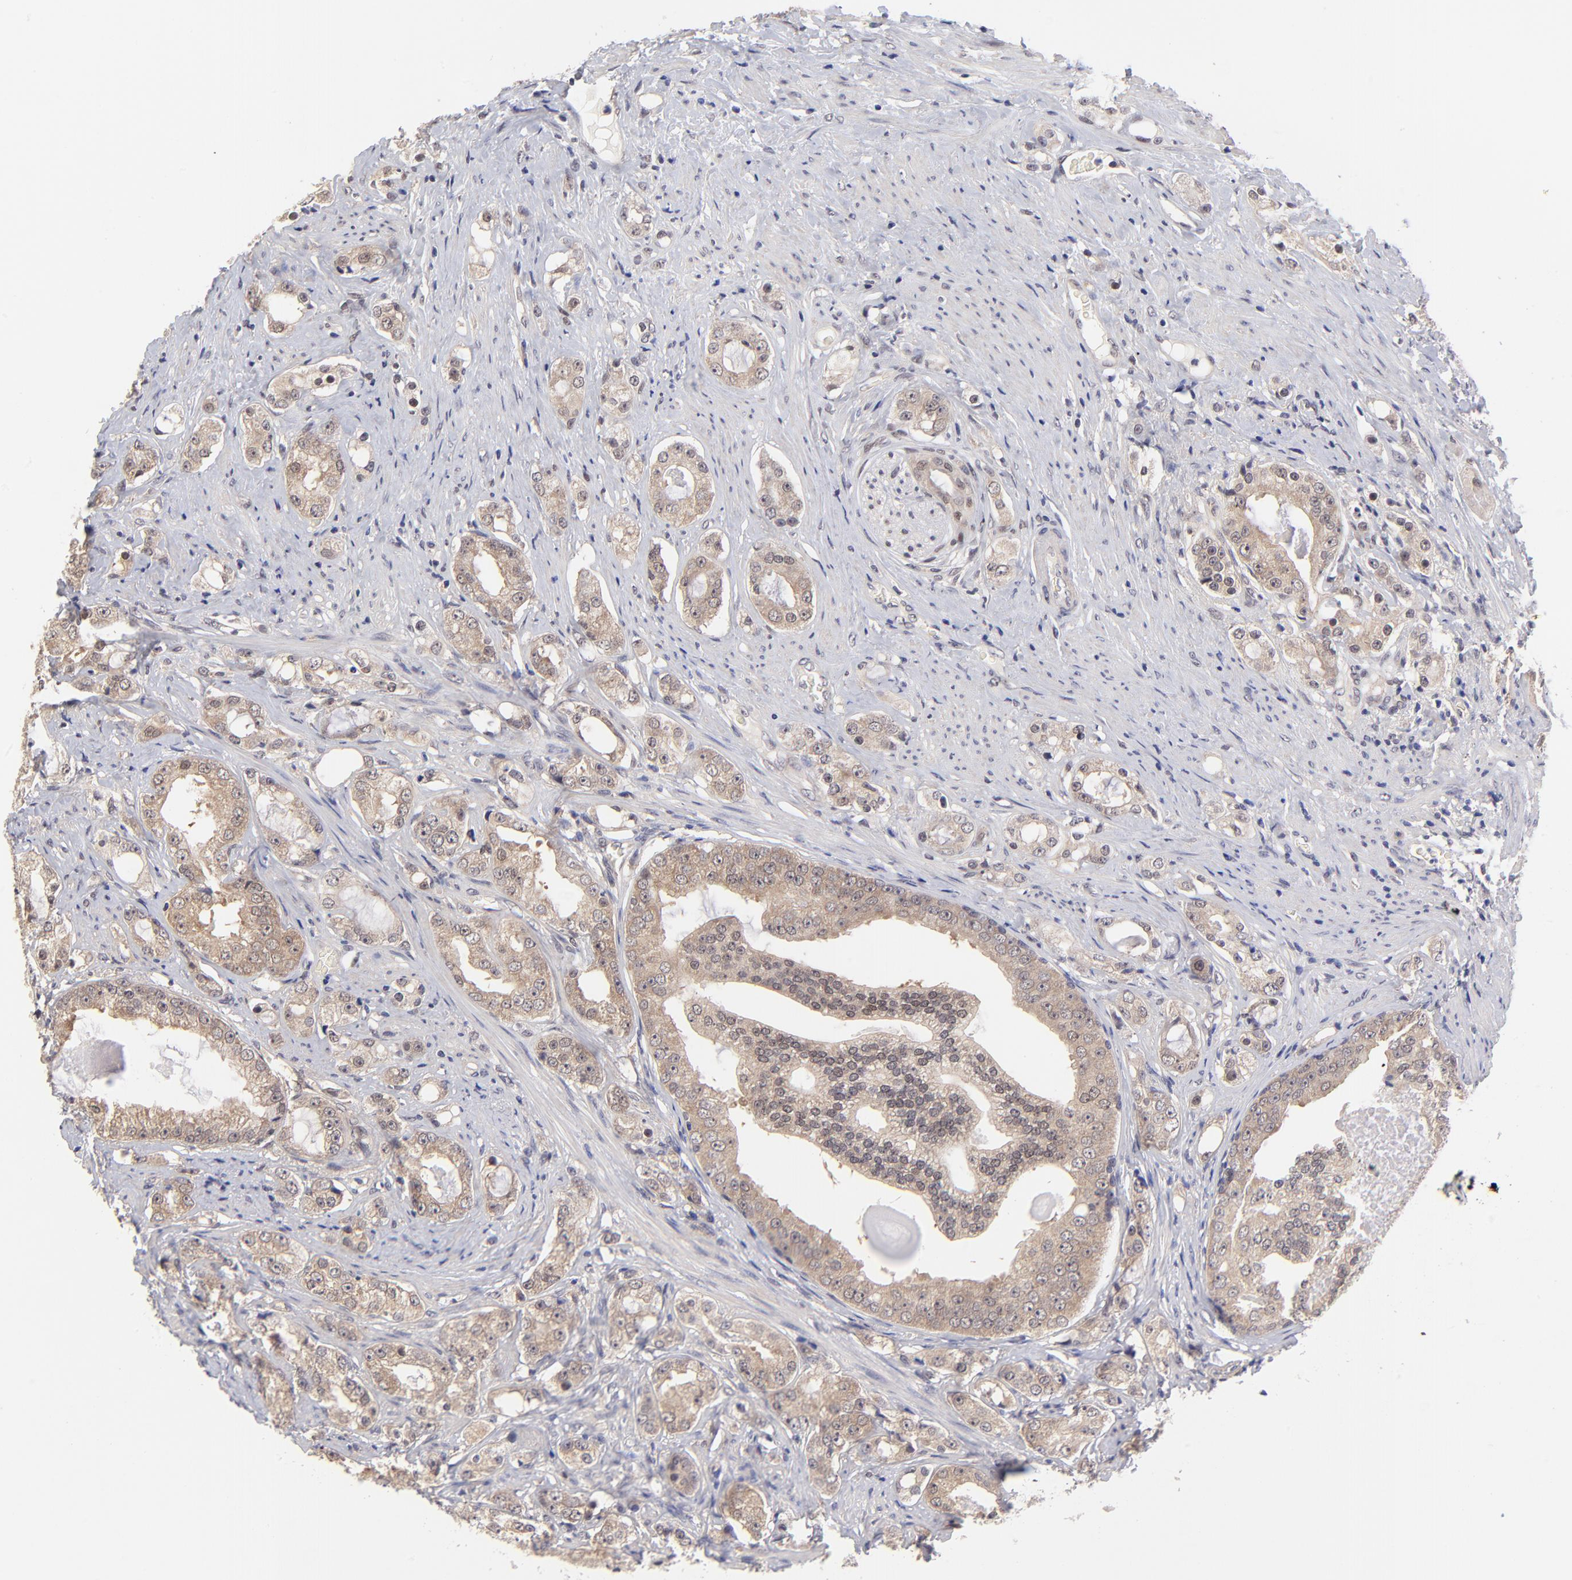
{"staining": {"intensity": "moderate", "quantity": ">75%", "location": "cytoplasmic/membranous"}, "tissue": "prostate cancer", "cell_type": "Tumor cells", "image_type": "cancer", "snomed": [{"axis": "morphology", "description": "Adenocarcinoma, High grade"}, {"axis": "topography", "description": "Prostate"}], "caption": "Approximately >75% of tumor cells in human adenocarcinoma (high-grade) (prostate) reveal moderate cytoplasmic/membranous protein expression as visualized by brown immunohistochemical staining.", "gene": "UBE2E3", "patient": {"sex": "male", "age": 68}}